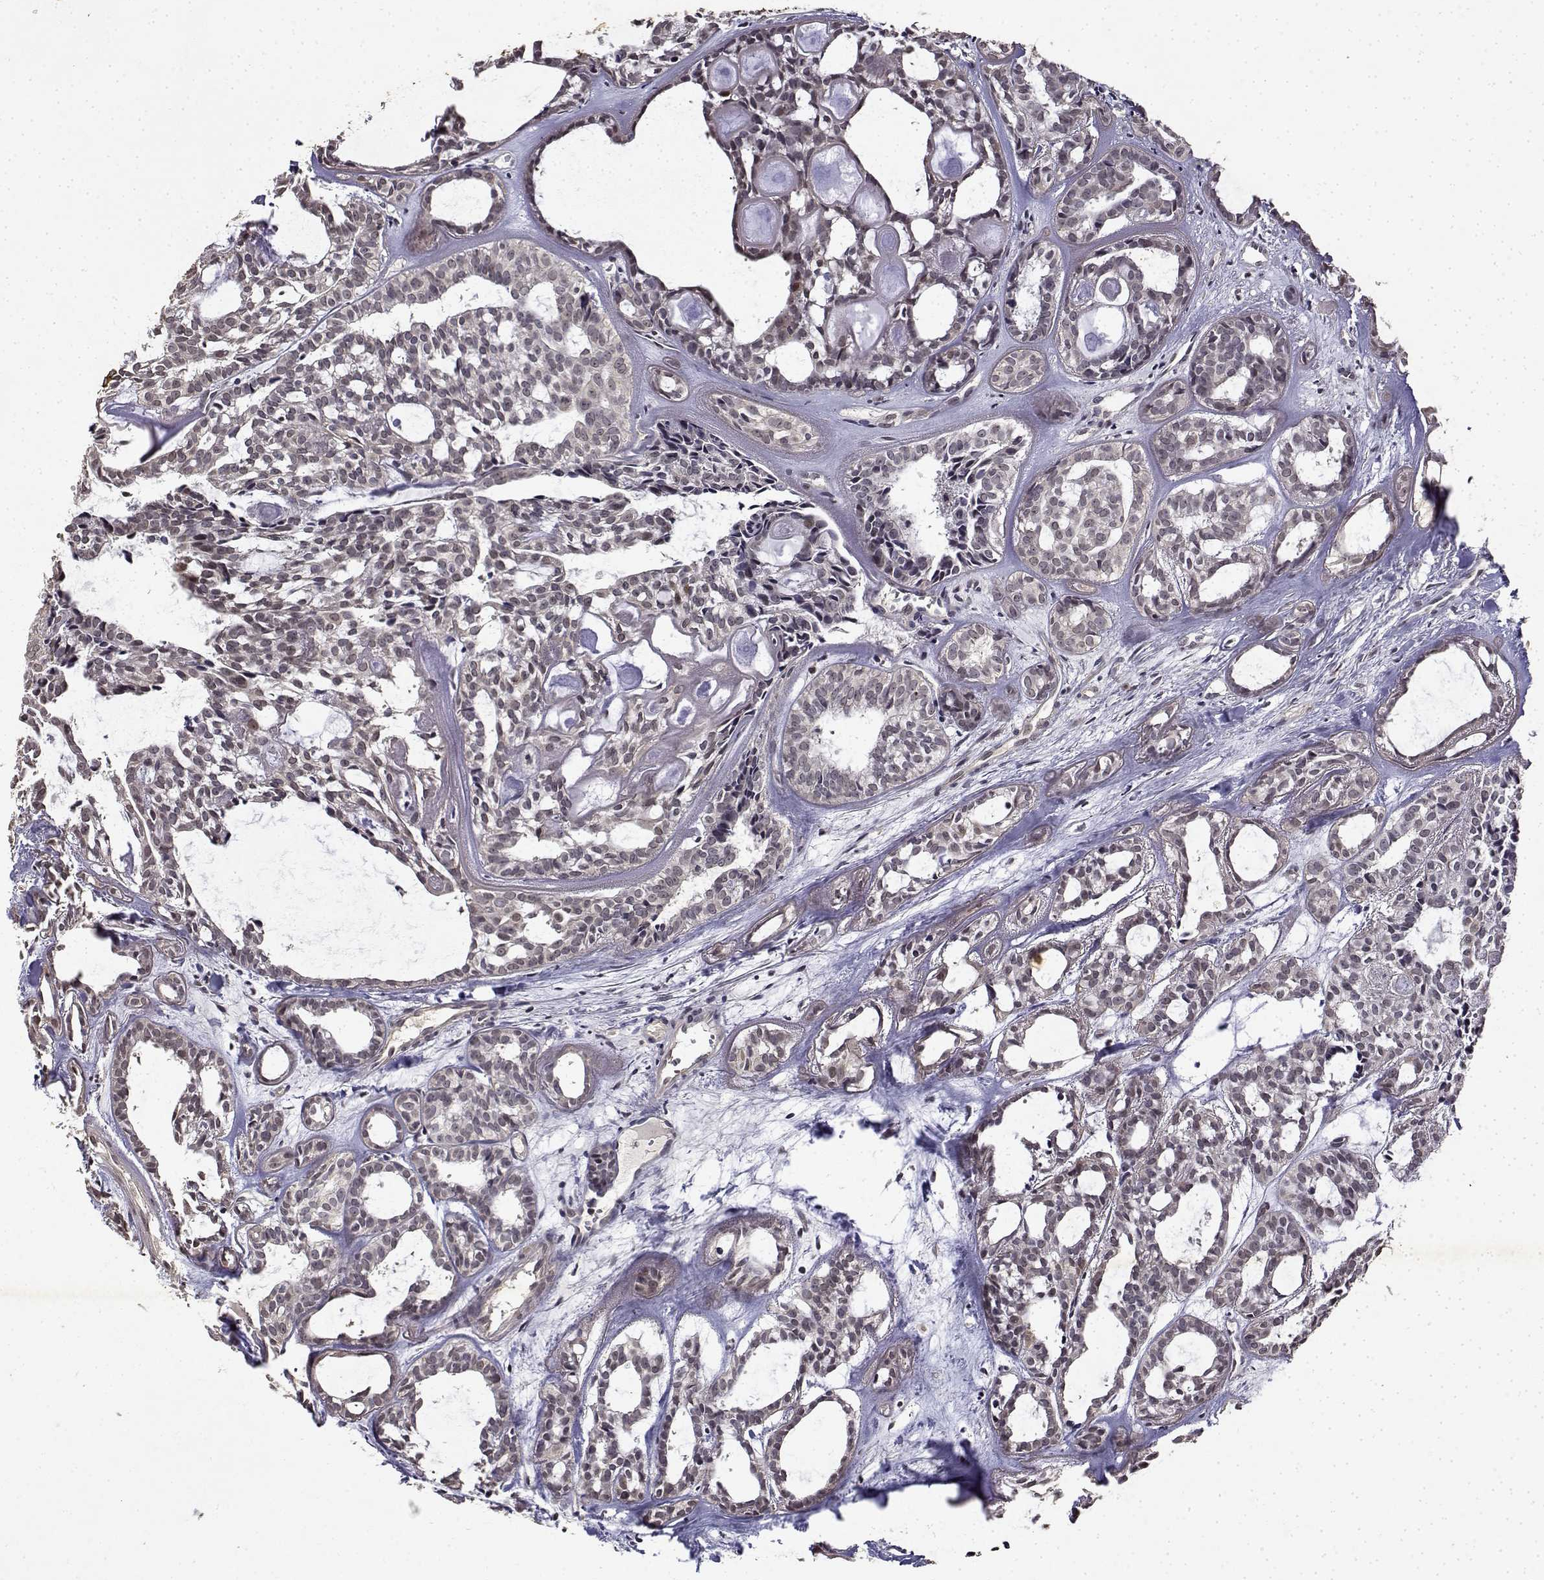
{"staining": {"intensity": "negative", "quantity": "none", "location": "none"}, "tissue": "head and neck cancer", "cell_type": "Tumor cells", "image_type": "cancer", "snomed": [{"axis": "morphology", "description": "Adenocarcinoma, NOS"}, {"axis": "topography", "description": "Head-Neck"}], "caption": "A high-resolution histopathology image shows immunohistochemistry staining of head and neck adenocarcinoma, which reveals no significant positivity in tumor cells. Brightfield microscopy of immunohistochemistry (IHC) stained with DAB (3,3'-diaminobenzidine) (brown) and hematoxylin (blue), captured at high magnification.", "gene": "BDNF", "patient": {"sex": "female", "age": 62}}